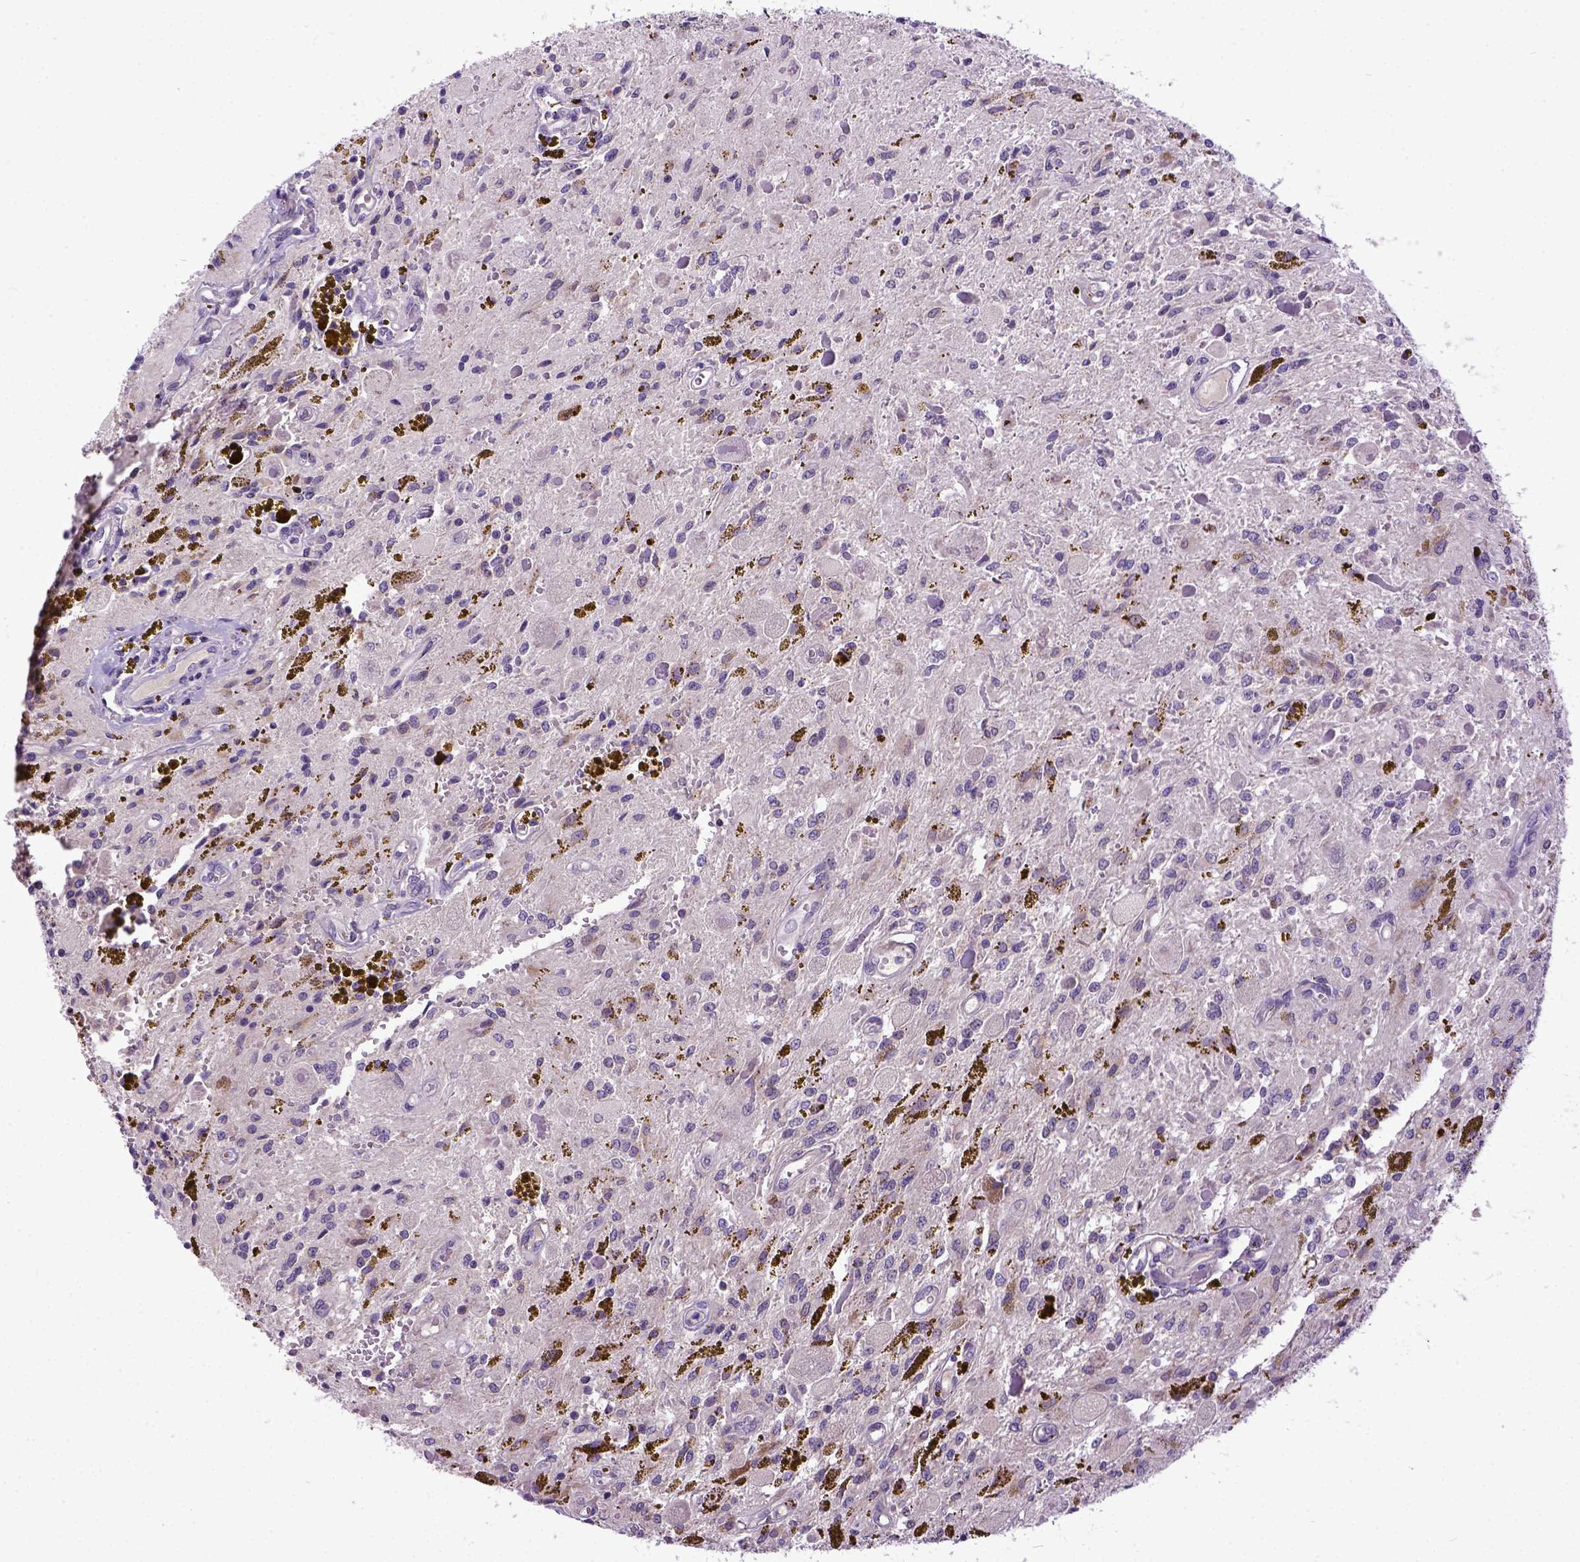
{"staining": {"intensity": "negative", "quantity": "none", "location": "none"}, "tissue": "glioma", "cell_type": "Tumor cells", "image_type": "cancer", "snomed": [{"axis": "morphology", "description": "Glioma, malignant, Low grade"}, {"axis": "topography", "description": "Cerebellum"}], "caption": "The image exhibits no staining of tumor cells in malignant low-grade glioma. (Immunohistochemistry, brightfield microscopy, high magnification).", "gene": "NEK5", "patient": {"sex": "female", "age": 14}}